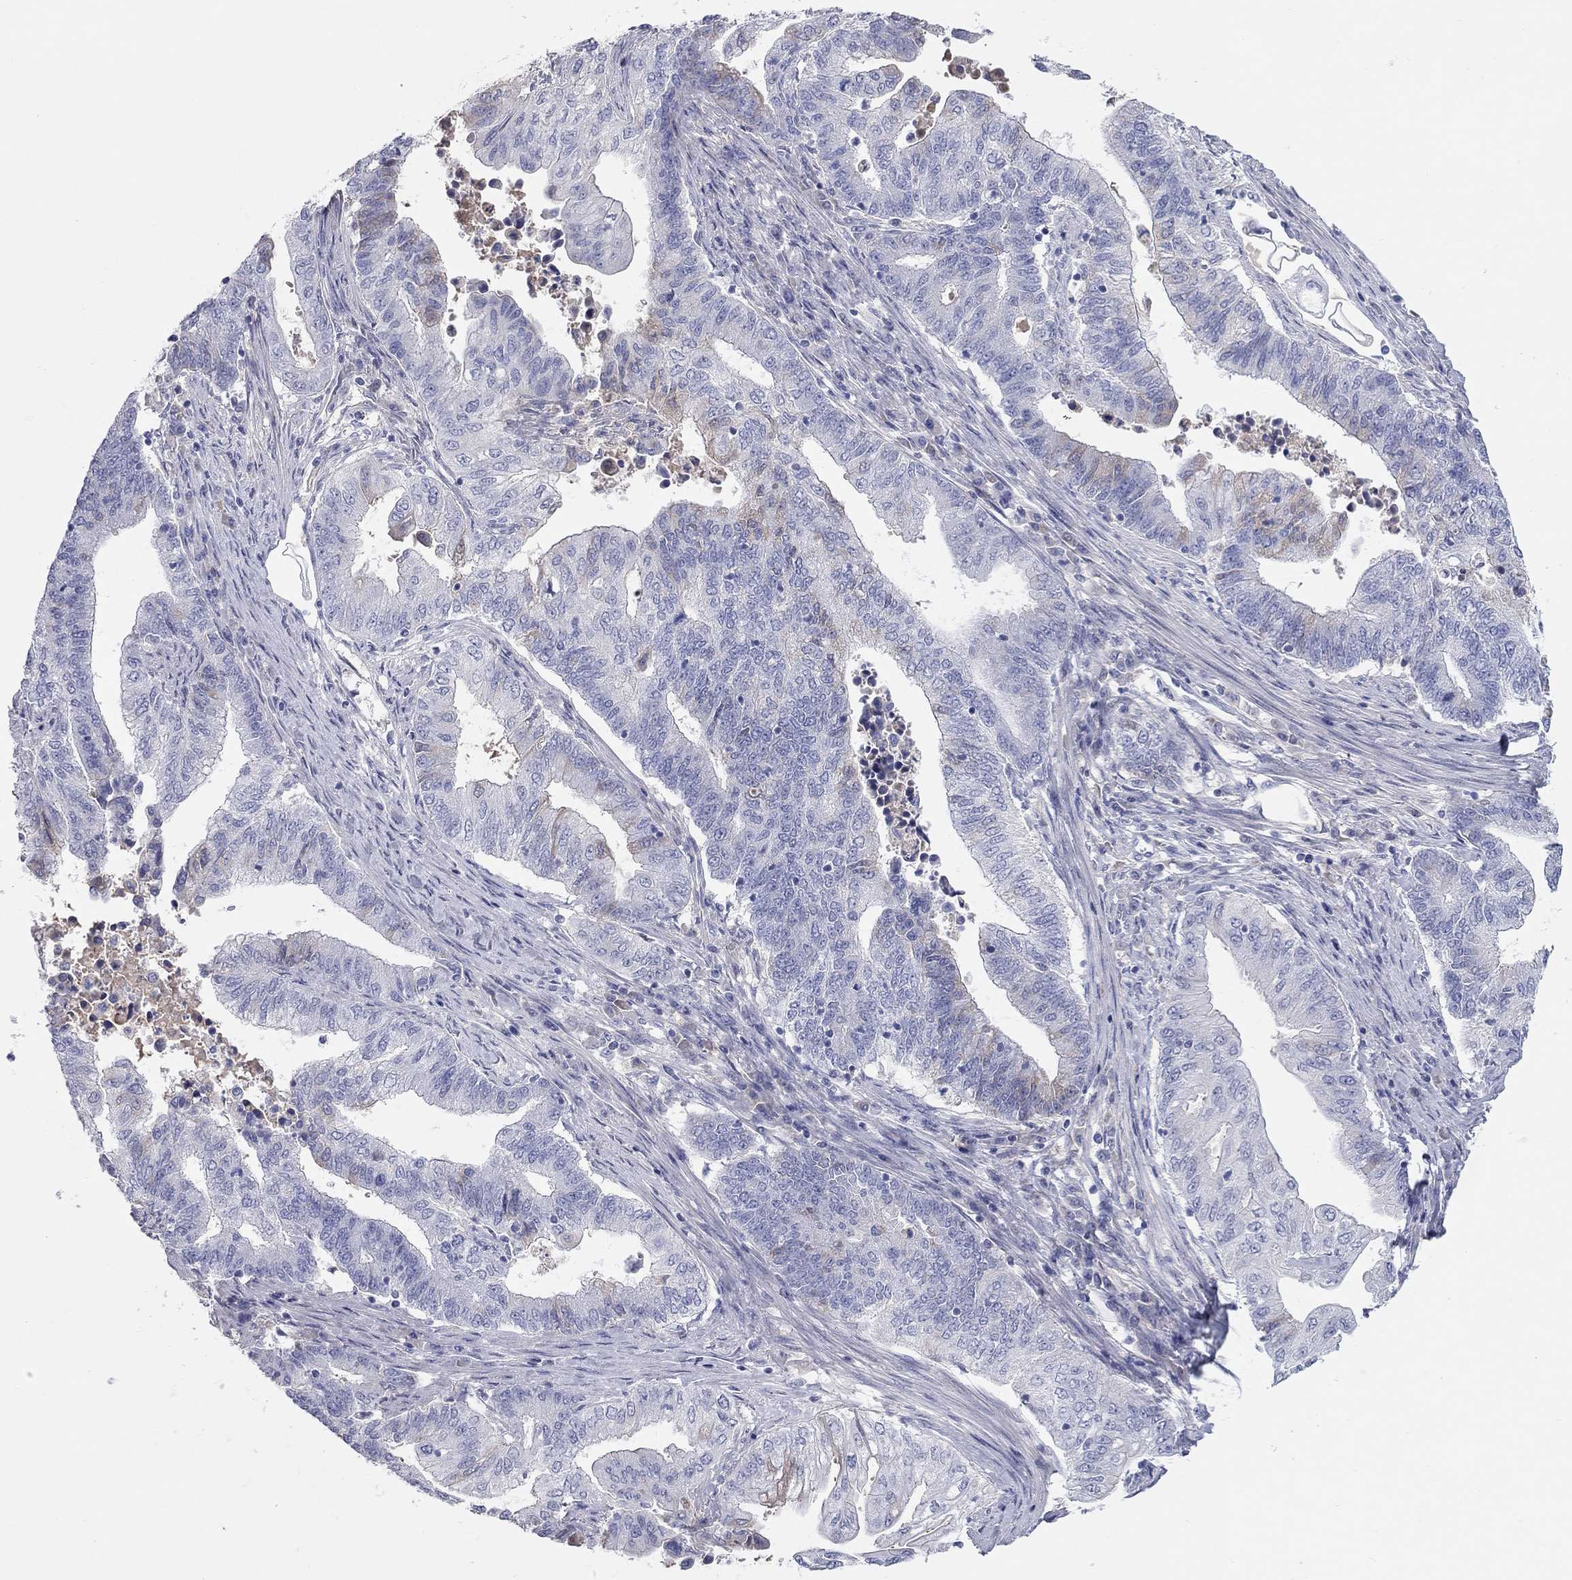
{"staining": {"intensity": "negative", "quantity": "none", "location": "none"}, "tissue": "endometrial cancer", "cell_type": "Tumor cells", "image_type": "cancer", "snomed": [{"axis": "morphology", "description": "Adenocarcinoma, NOS"}, {"axis": "topography", "description": "Uterus"}, {"axis": "topography", "description": "Endometrium"}], "caption": "Human endometrial cancer stained for a protein using immunohistochemistry (IHC) shows no staining in tumor cells.", "gene": "ST7L", "patient": {"sex": "female", "age": 54}}